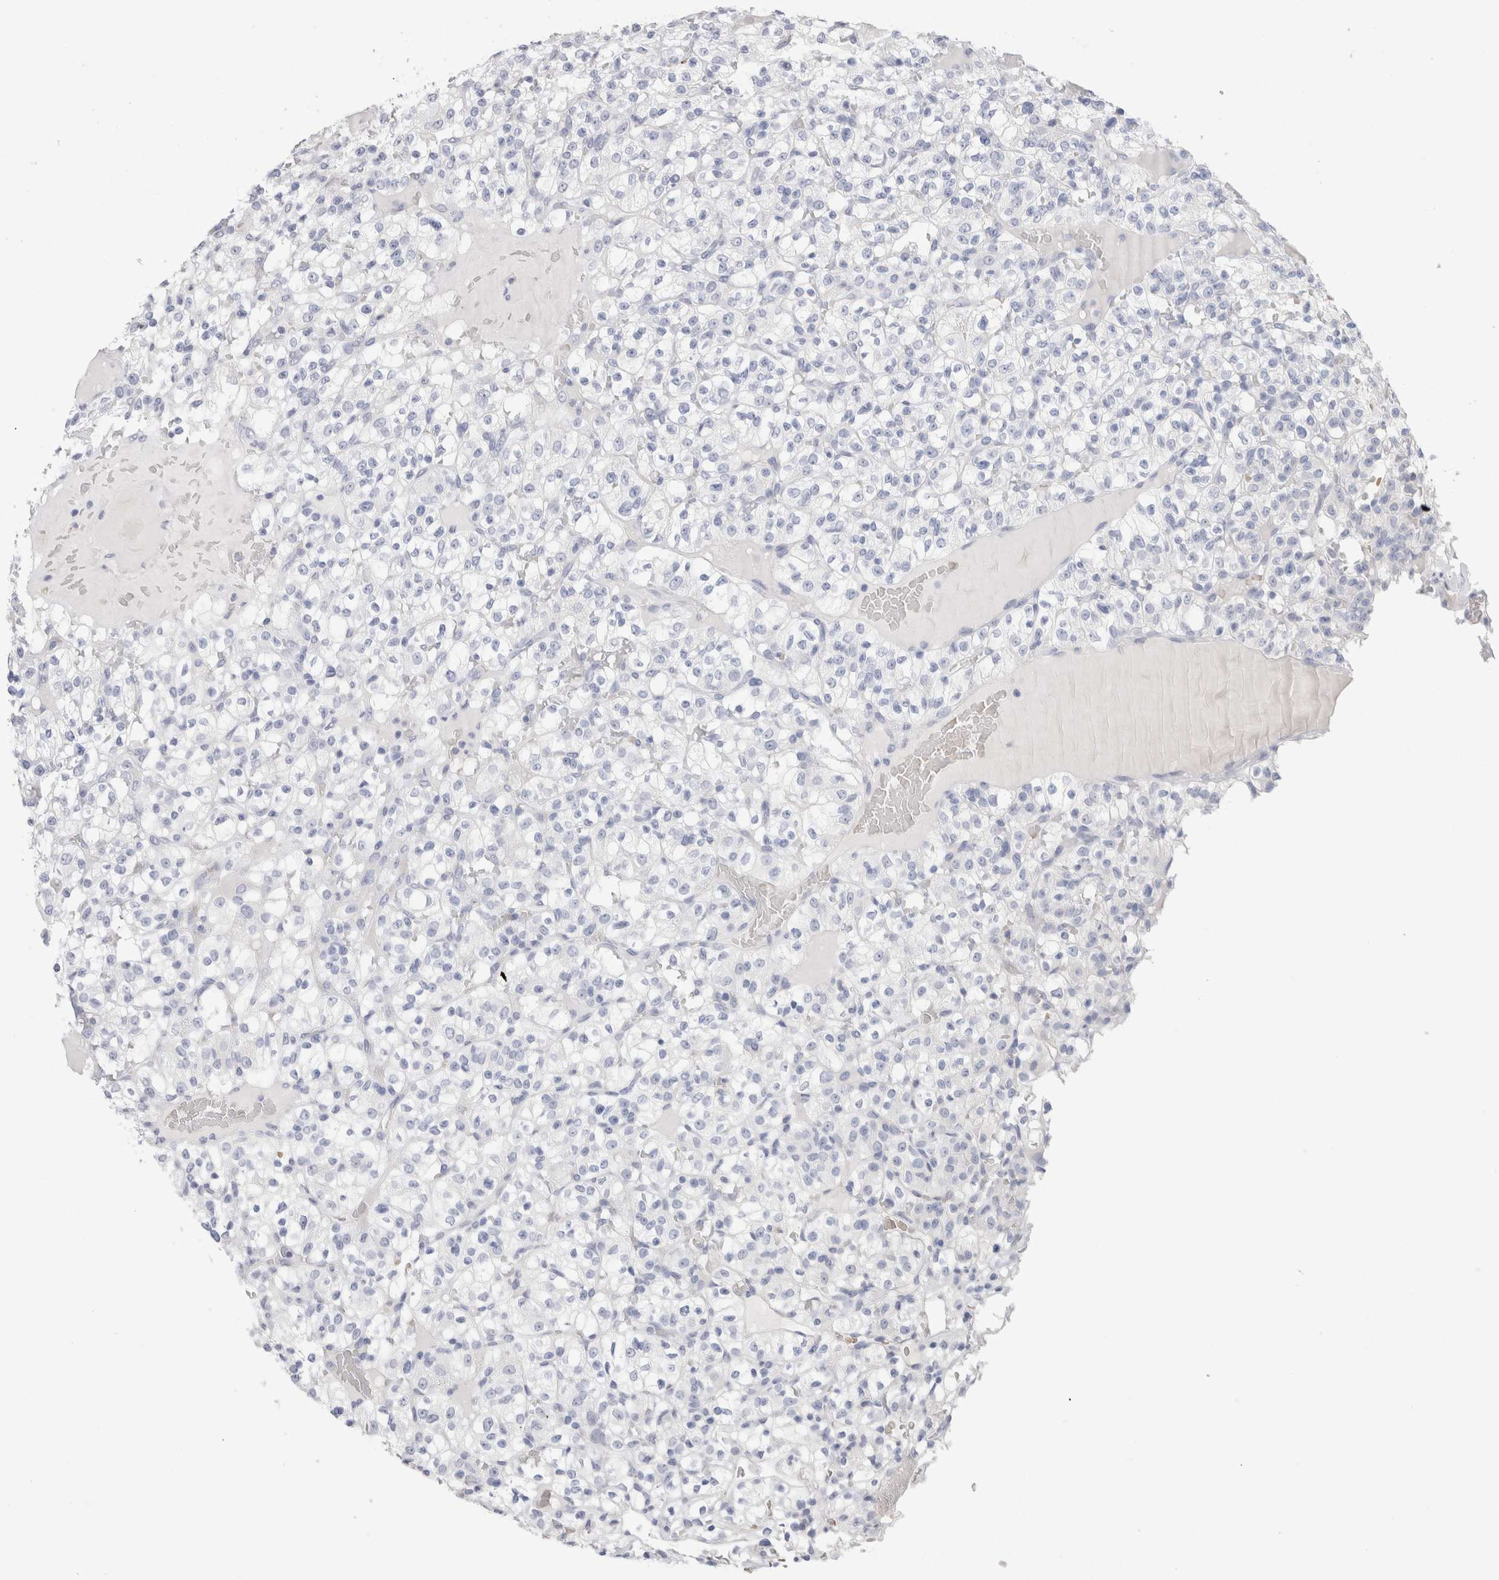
{"staining": {"intensity": "negative", "quantity": "none", "location": "none"}, "tissue": "renal cancer", "cell_type": "Tumor cells", "image_type": "cancer", "snomed": [{"axis": "morphology", "description": "Normal tissue, NOS"}, {"axis": "morphology", "description": "Adenocarcinoma, NOS"}, {"axis": "topography", "description": "Kidney"}], "caption": "Renal adenocarcinoma stained for a protein using immunohistochemistry (IHC) displays no staining tumor cells.", "gene": "CD38", "patient": {"sex": "female", "age": 72}}